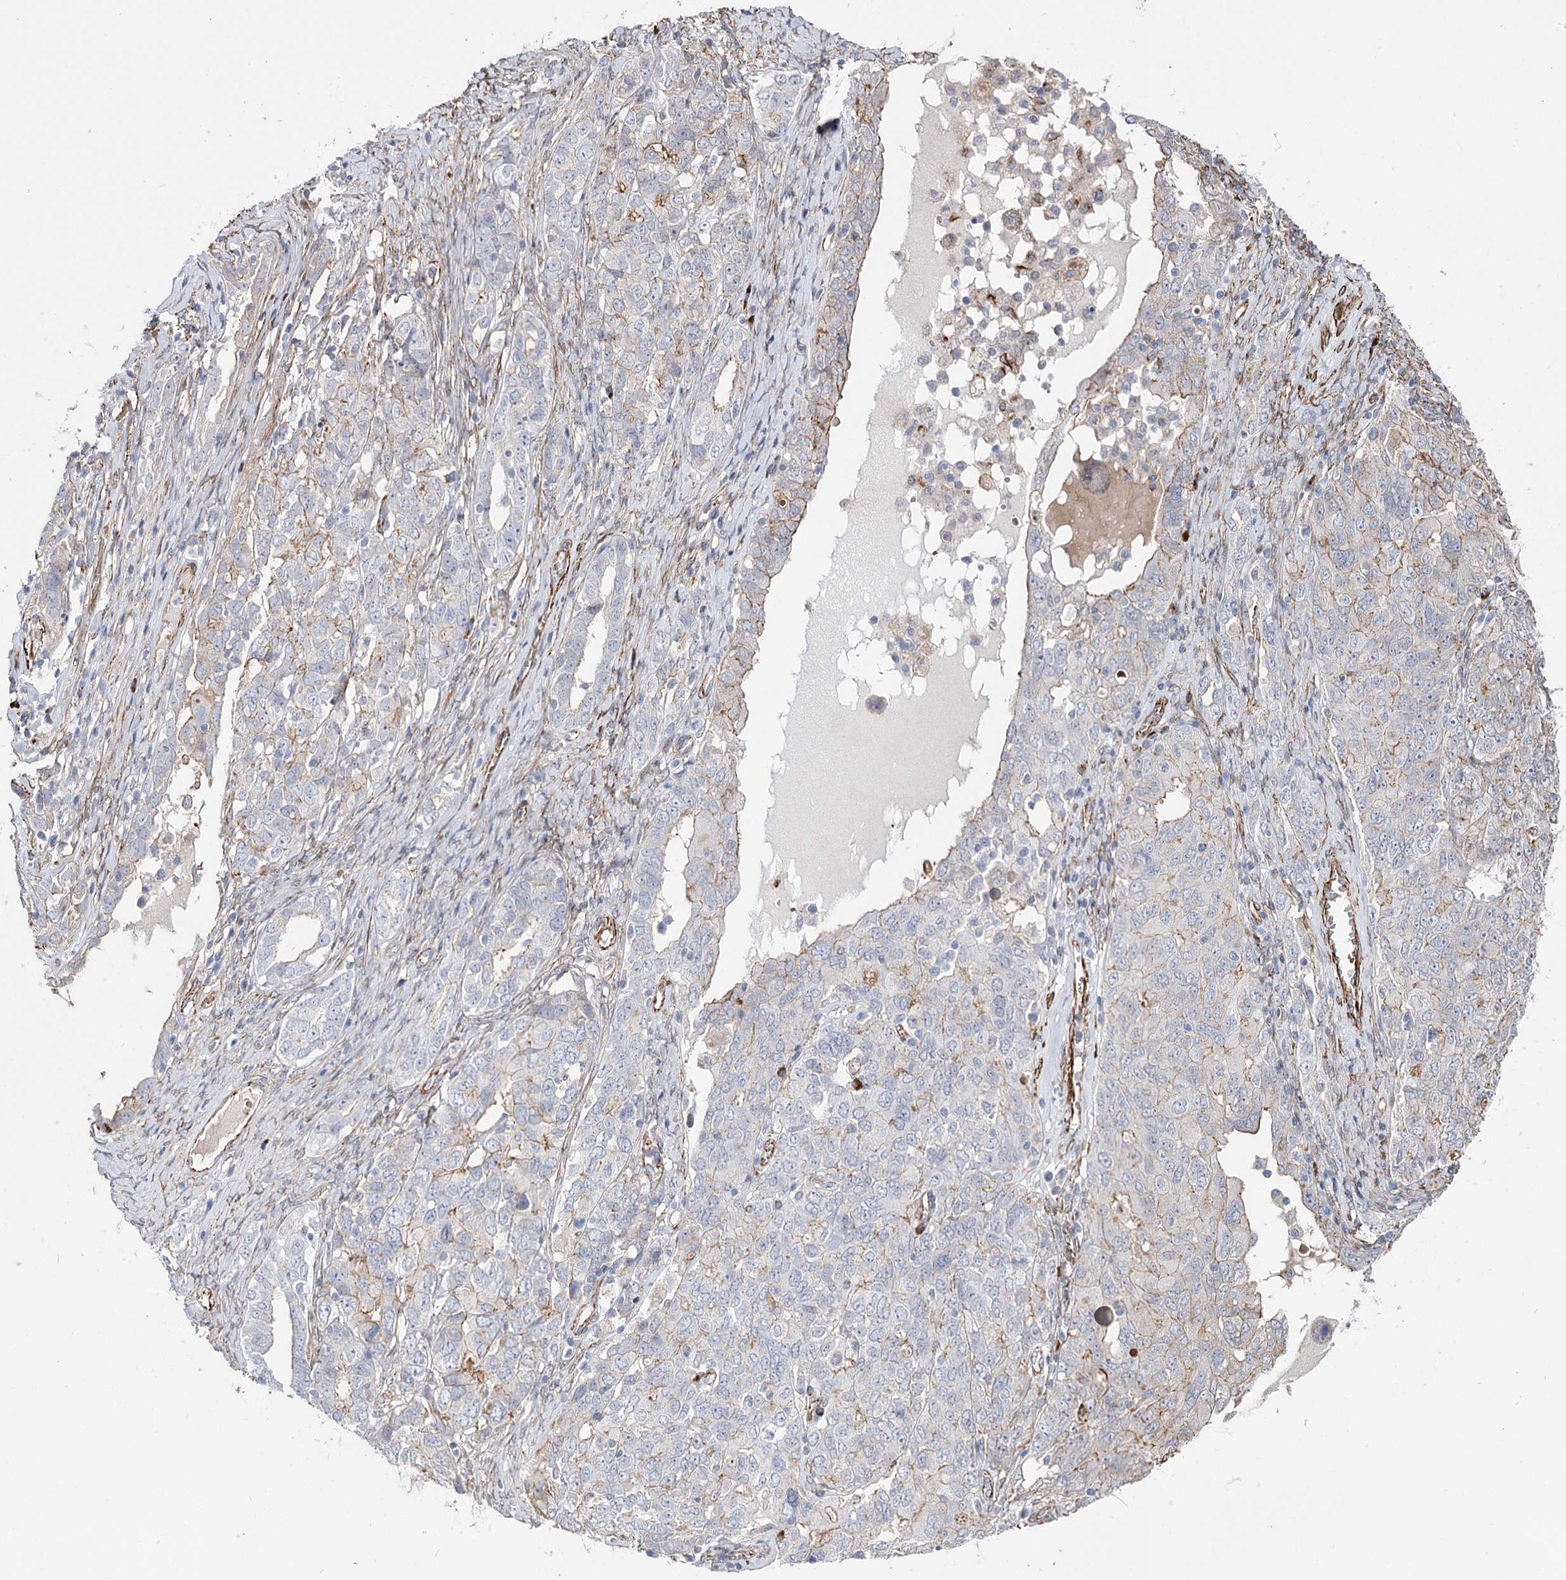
{"staining": {"intensity": "moderate", "quantity": "<25%", "location": "cytoplasmic/membranous"}, "tissue": "ovarian cancer", "cell_type": "Tumor cells", "image_type": "cancer", "snomed": [{"axis": "morphology", "description": "Carcinoma, endometroid"}, {"axis": "topography", "description": "Ovary"}], "caption": "Ovarian endometroid carcinoma stained with a protein marker exhibits moderate staining in tumor cells.", "gene": "ARHGAP20", "patient": {"sex": "female", "age": 62}}